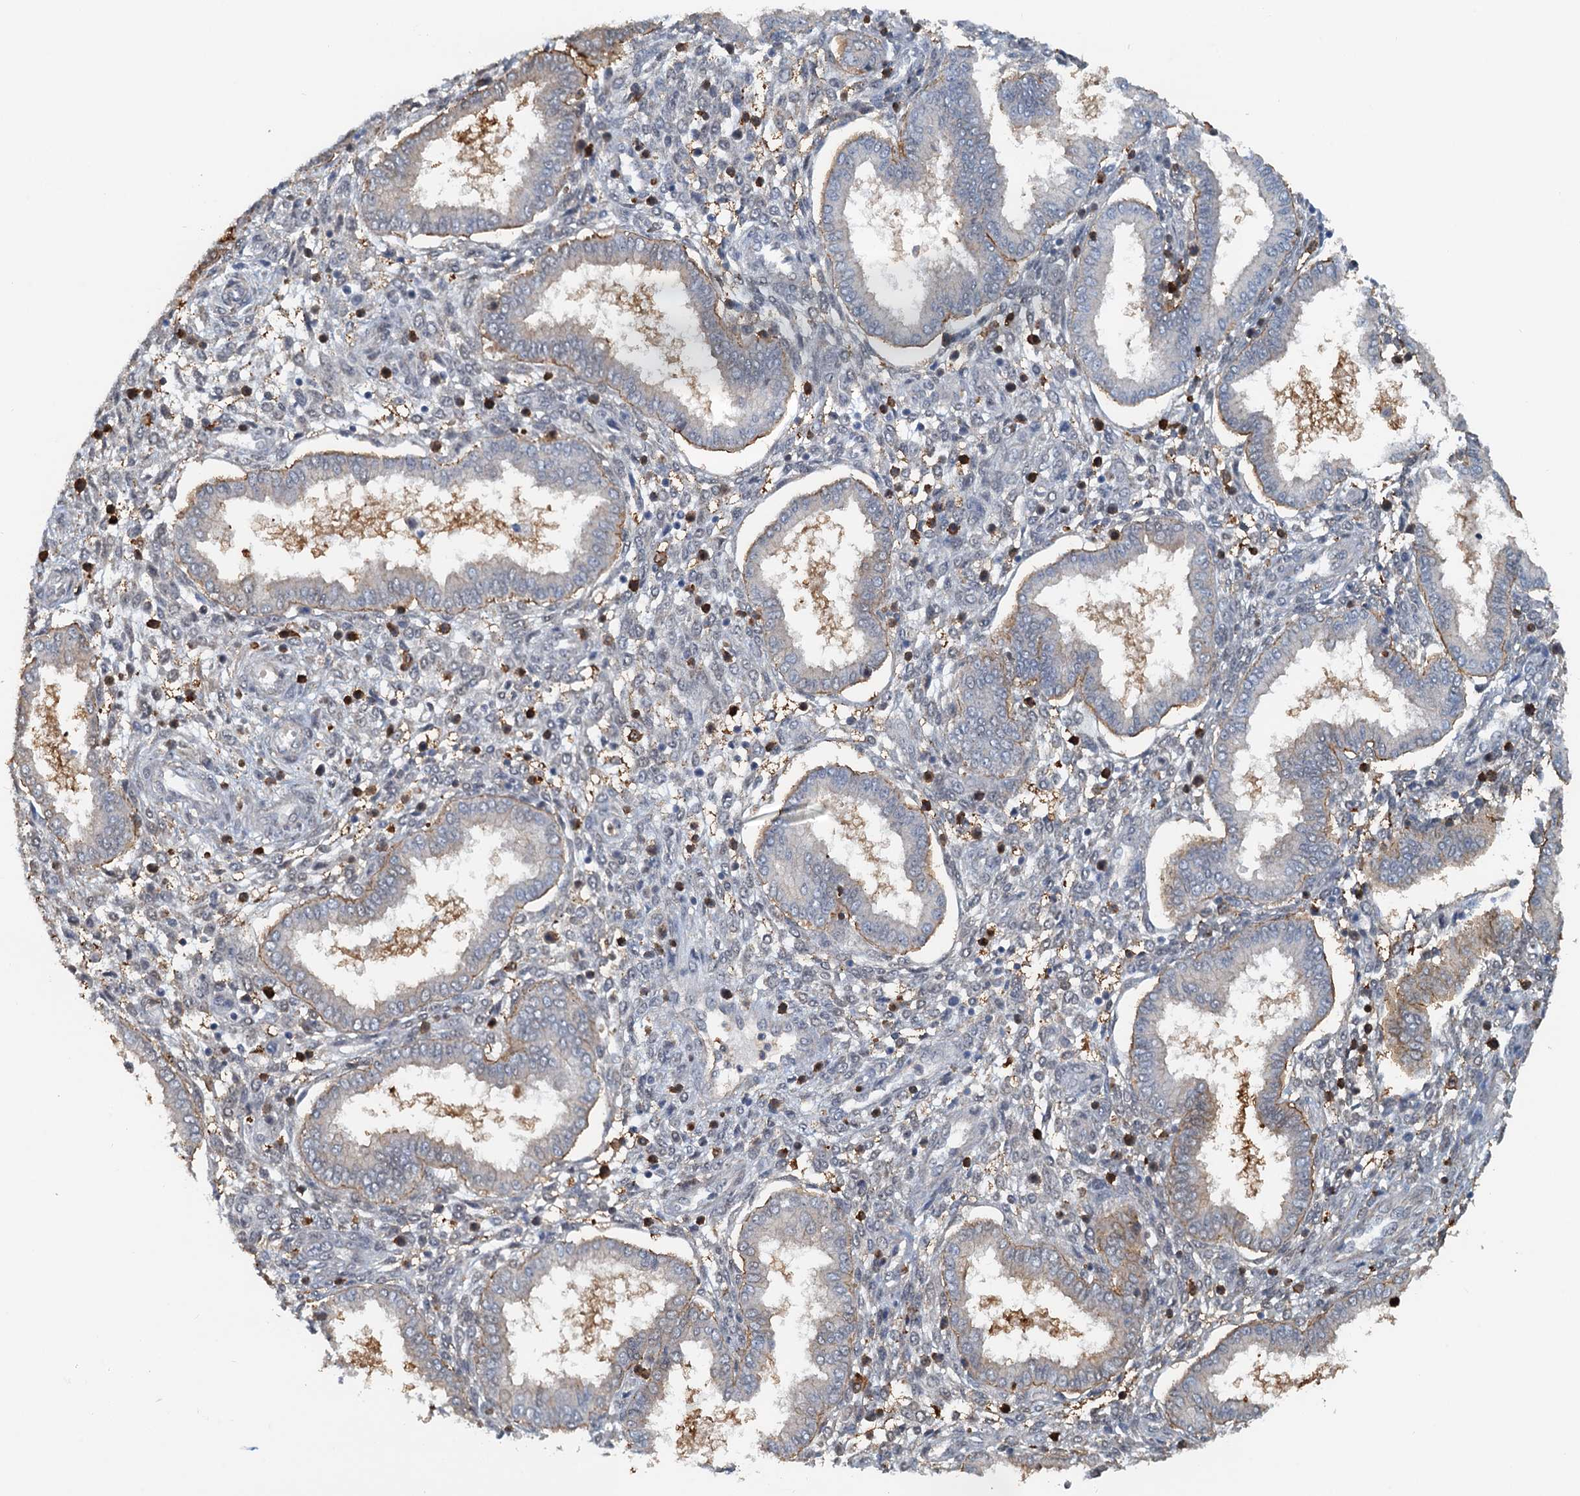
{"staining": {"intensity": "moderate", "quantity": "<25%", "location": "nuclear"}, "tissue": "endometrium", "cell_type": "Cells in endometrial stroma", "image_type": "normal", "snomed": [{"axis": "morphology", "description": "Normal tissue, NOS"}, {"axis": "topography", "description": "Endometrium"}], "caption": "The photomicrograph reveals a brown stain indicating the presence of a protein in the nuclear of cells in endometrial stroma in endometrium. Nuclei are stained in blue.", "gene": "SPINDOC", "patient": {"sex": "female", "age": 24}}